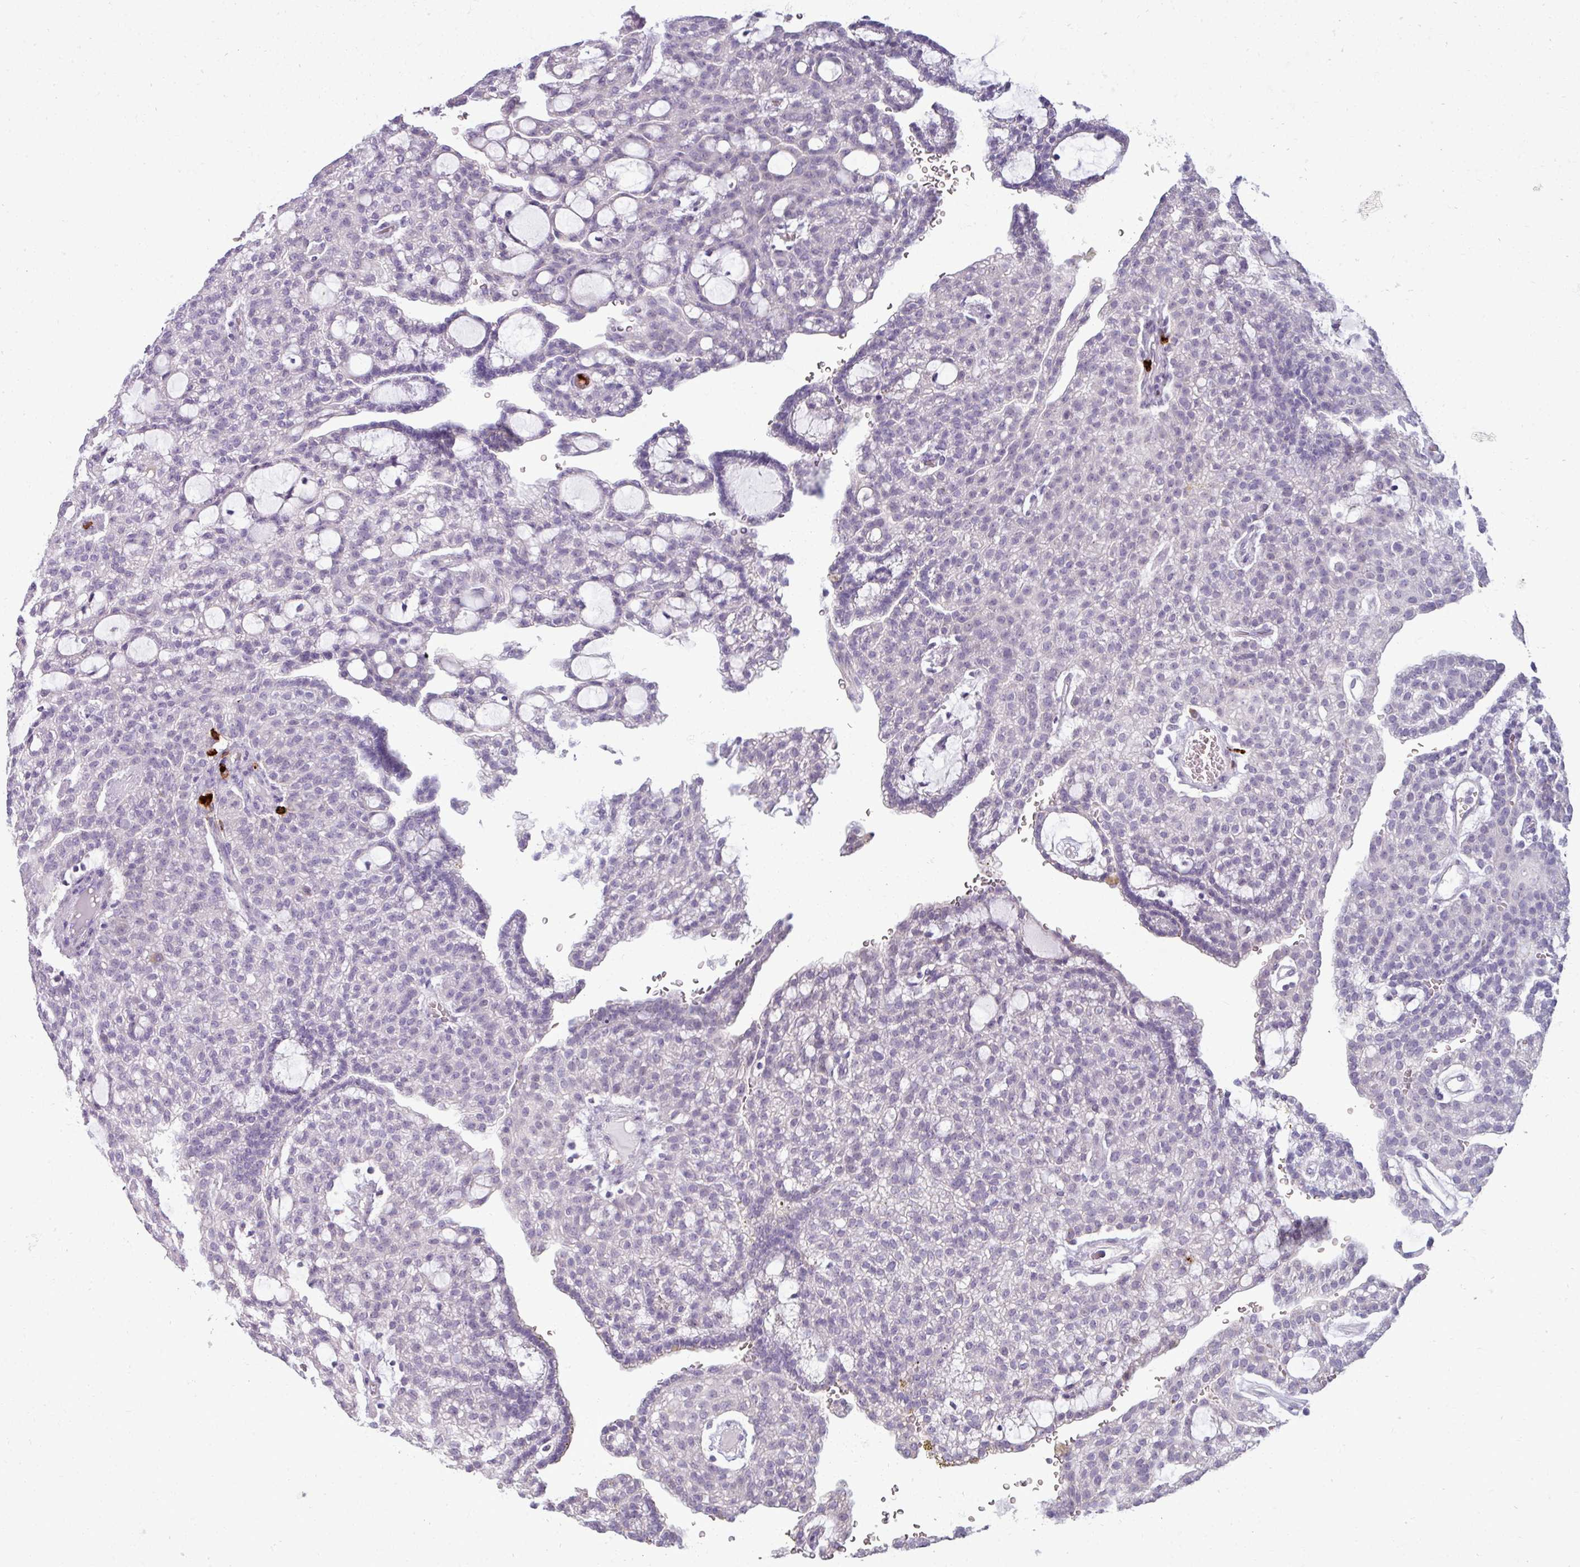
{"staining": {"intensity": "negative", "quantity": "none", "location": "none"}, "tissue": "renal cancer", "cell_type": "Tumor cells", "image_type": "cancer", "snomed": [{"axis": "morphology", "description": "Adenocarcinoma, NOS"}, {"axis": "topography", "description": "Kidney"}], "caption": "Immunohistochemistry image of neoplastic tissue: human renal cancer stained with DAB displays no significant protein expression in tumor cells.", "gene": "TRIM39", "patient": {"sex": "male", "age": 63}}